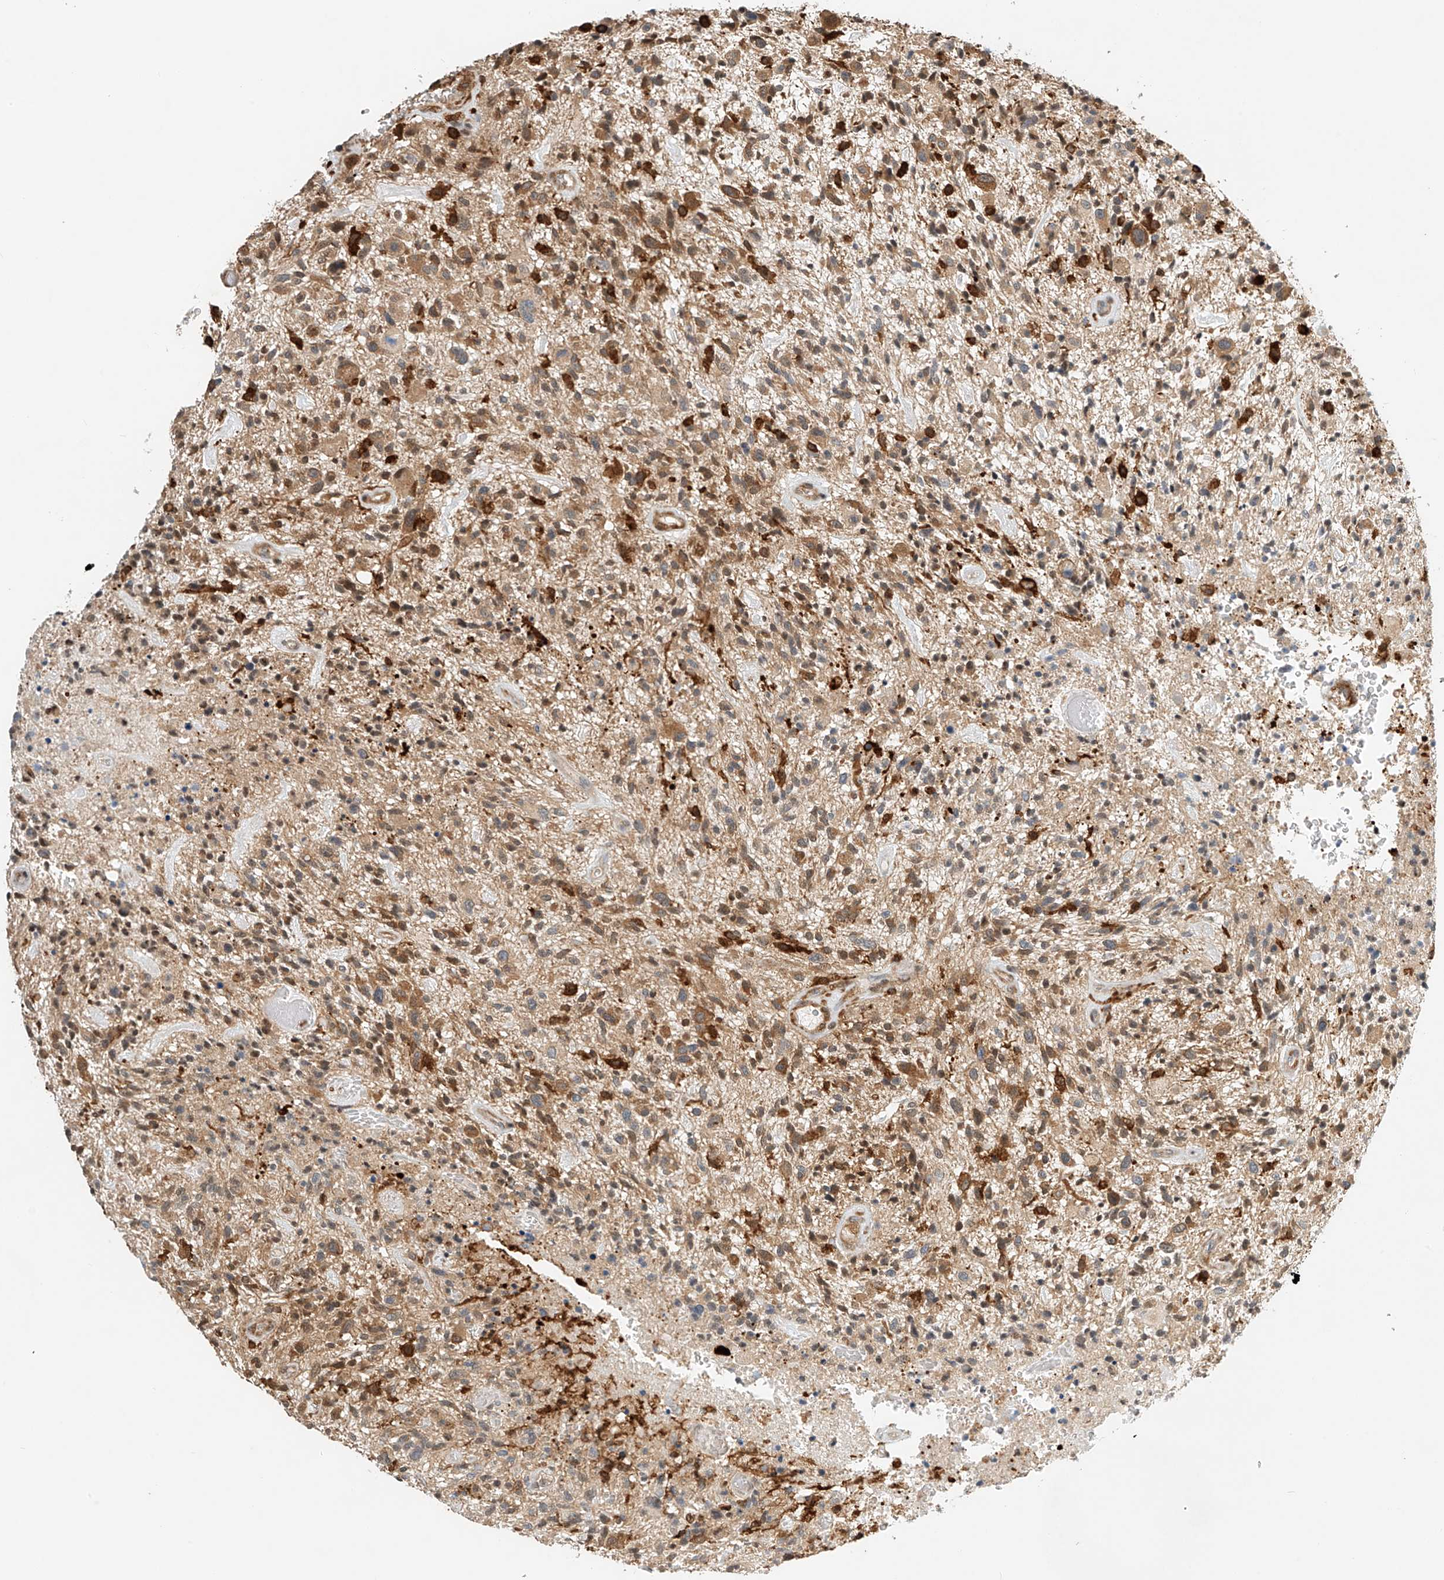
{"staining": {"intensity": "moderate", "quantity": ">75%", "location": "cytoplasmic/membranous"}, "tissue": "glioma", "cell_type": "Tumor cells", "image_type": "cancer", "snomed": [{"axis": "morphology", "description": "Glioma, malignant, High grade"}, {"axis": "topography", "description": "Brain"}], "caption": "Protein analysis of high-grade glioma (malignant) tissue demonstrates moderate cytoplasmic/membranous staining in about >75% of tumor cells. Using DAB (brown) and hematoxylin (blue) stains, captured at high magnification using brightfield microscopy.", "gene": "MICAL1", "patient": {"sex": "male", "age": 47}}